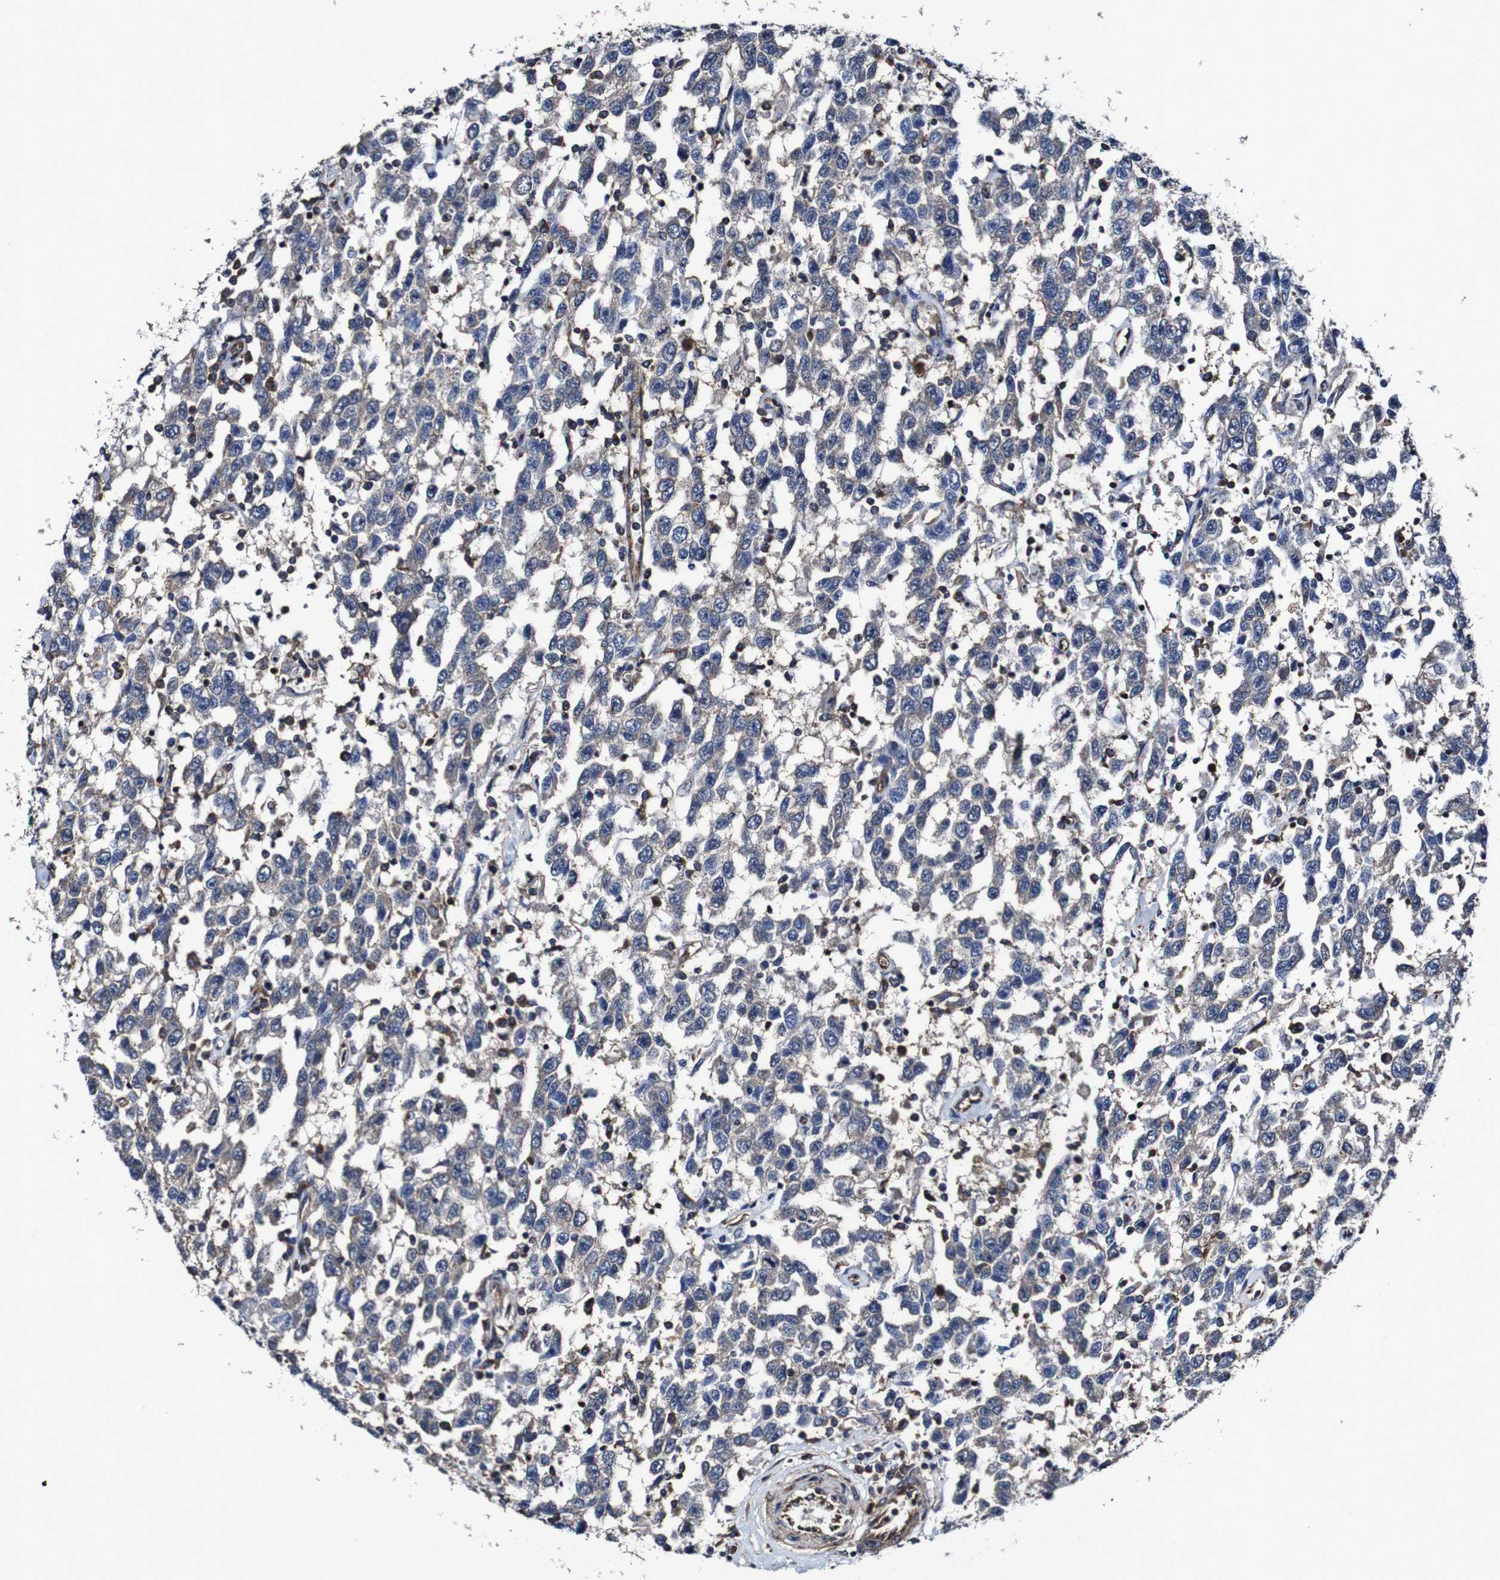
{"staining": {"intensity": "negative", "quantity": "none", "location": "none"}, "tissue": "testis cancer", "cell_type": "Tumor cells", "image_type": "cancer", "snomed": [{"axis": "morphology", "description": "Seminoma, NOS"}, {"axis": "topography", "description": "Testis"}], "caption": "Tumor cells show no significant protein expression in seminoma (testis).", "gene": "CSF1R", "patient": {"sex": "male", "age": 41}}